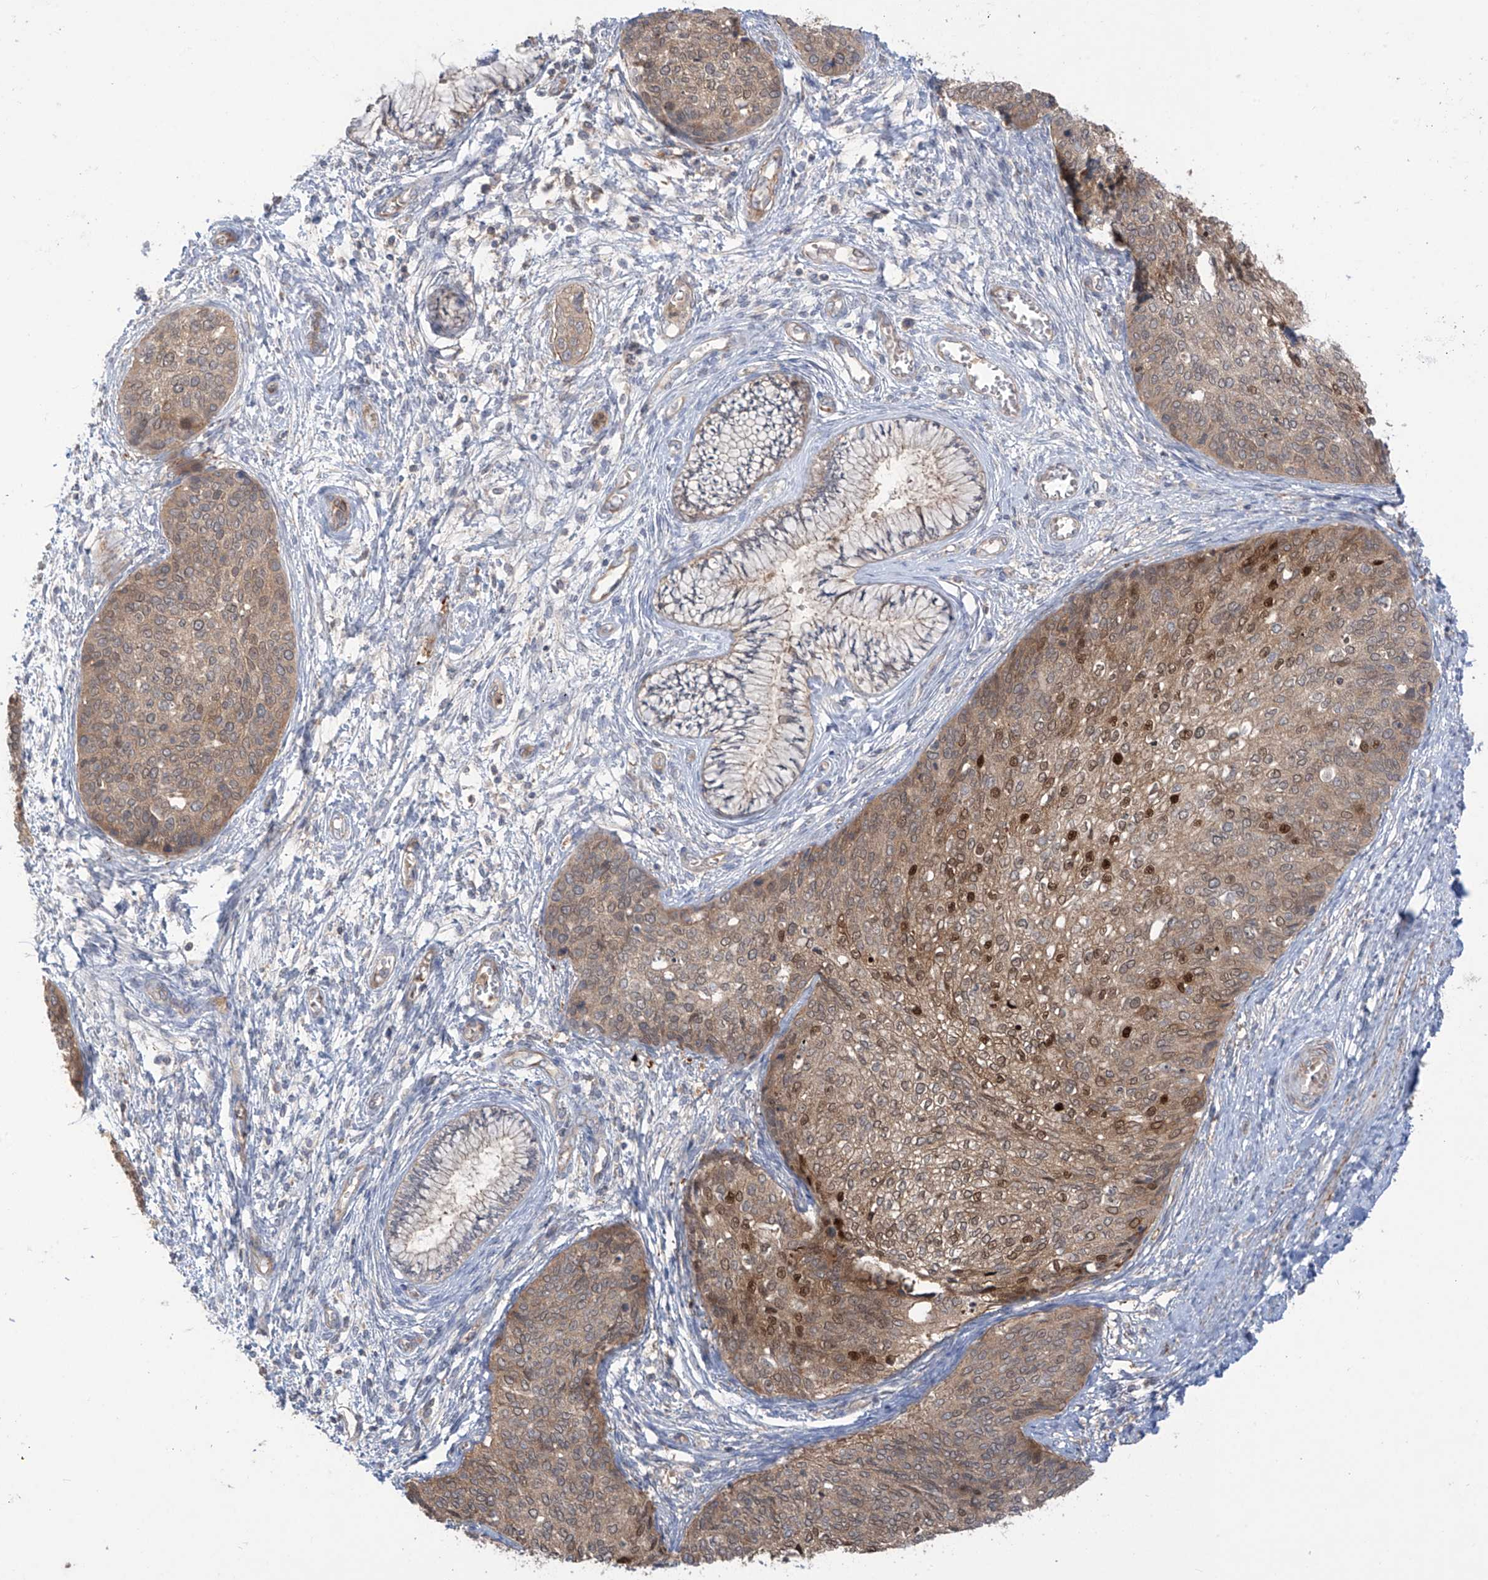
{"staining": {"intensity": "moderate", "quantity": ">75%", "location": "cytoplasmic/membranous"}, "tissue": "cervical cancer", "cell_type": "Tumor cells", "image_type": "cancer", "snomed": [{"axis": "morphology", "description": "Squamous cell carcinoma, NOS"}, {"axis": "topography", "description": "Cervix"}], "caption": "Squamous cell carcinoma (cervical) stained with a brown dye demonstrates moderate cytoplasmic/membranous positive positivity in approximately >75% of tumor cells.", "gene": "TRMU", "patient": {"sex": "female", "age": 37}}